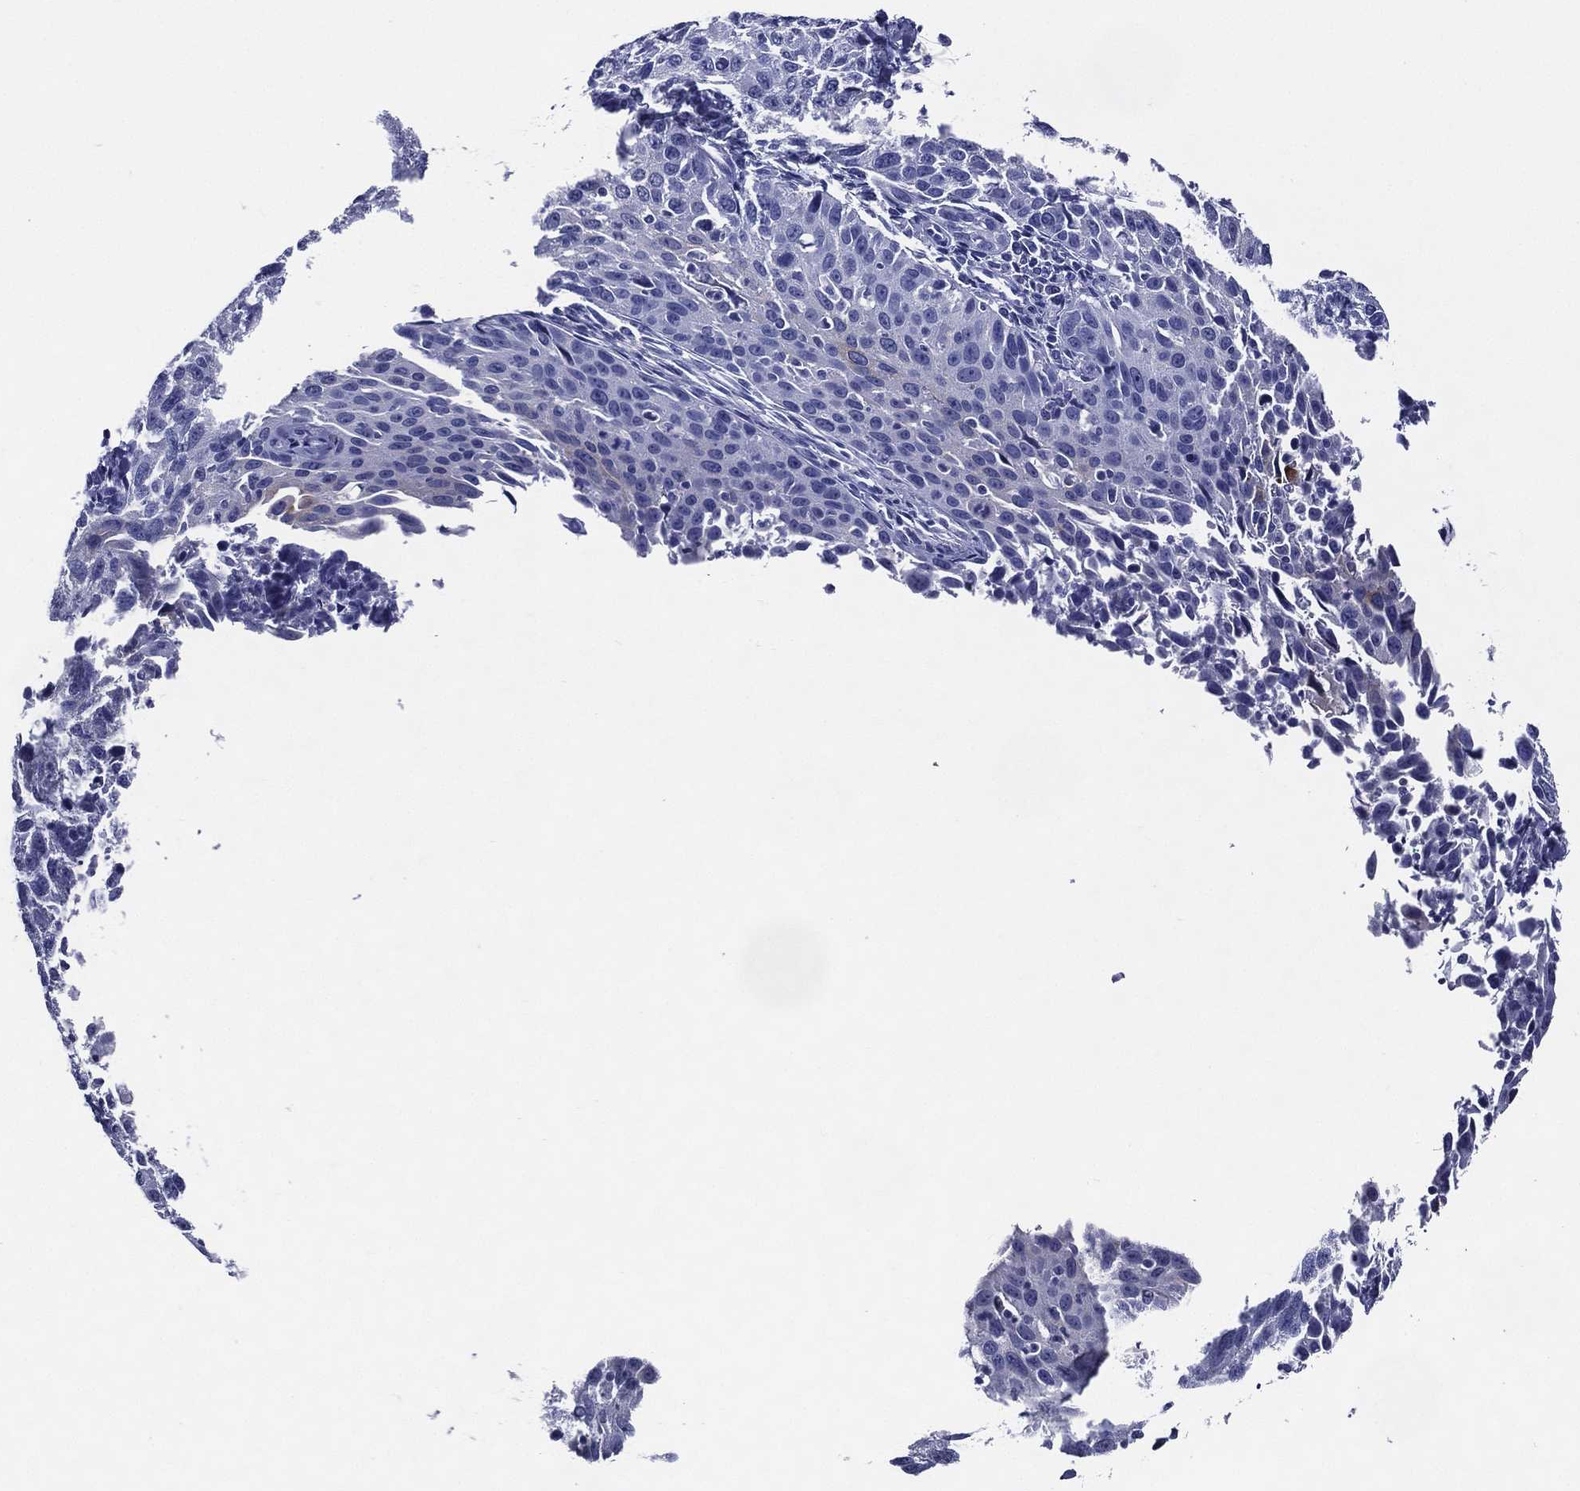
{"staining": {"intensity": "negative", "quantity": "none", "location": "none"}, "tissue": "cervical cancer", "cell_type": "Tumor cells", "image_type": "cancer", "snomed": [{"axis": "morphology", "description": "Squamous cell carcinoma, NOS"}, {"axis": "topography", "description": "Cervix"}], "caption": "This histopathology image is of cervical cancer (squamous cell carcinoma) stained with IHC to label a protein in brown with the nuclei are counter-stained blue. There is no staining in tumor cells.", "gene": "ACE2", "patient": {"sex": "female", "age": 26}}